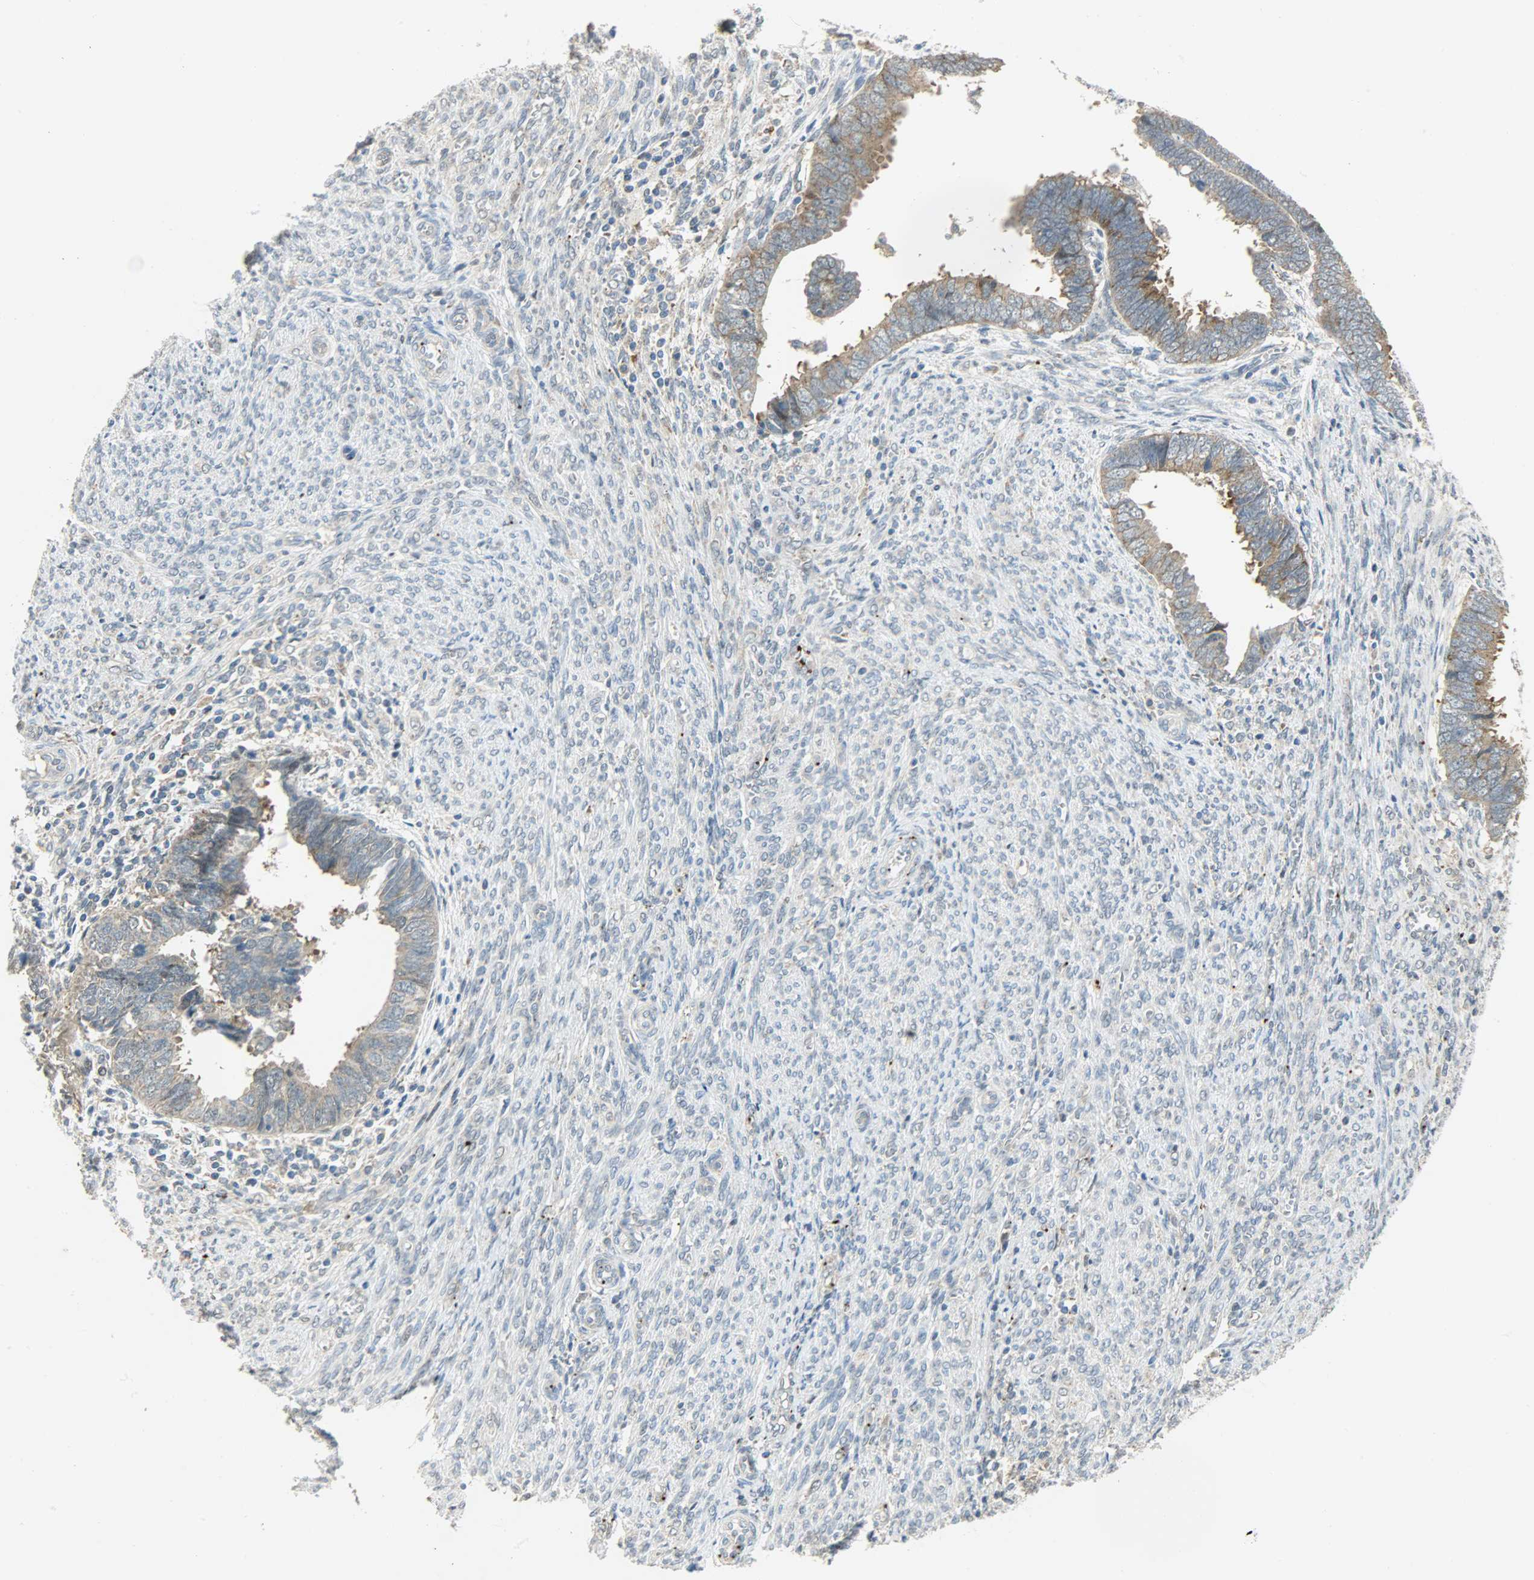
{"staining": {"intensity": "strong", "quantity": ">75%", "location": "cytoplasmic/membranous"}, "tissue": "endometrial cancer", "cell_type": "Tumor cells", "image_type": "cancer", "snomed": [{"axis": "morphology", "description": "Adenocarcinoma, NOS"}, {"axis": "topography", "description": "Endometrium"}], "caption": "Approximately >75% of tumor cells in endometrial cancer (adenocarcinoma) display strong cytoplasmic/membranous protein staining as visualized by brown immunohistochemical staining.", "gene": "GIT2", "patient": {"sex": "female", "age": 75}}